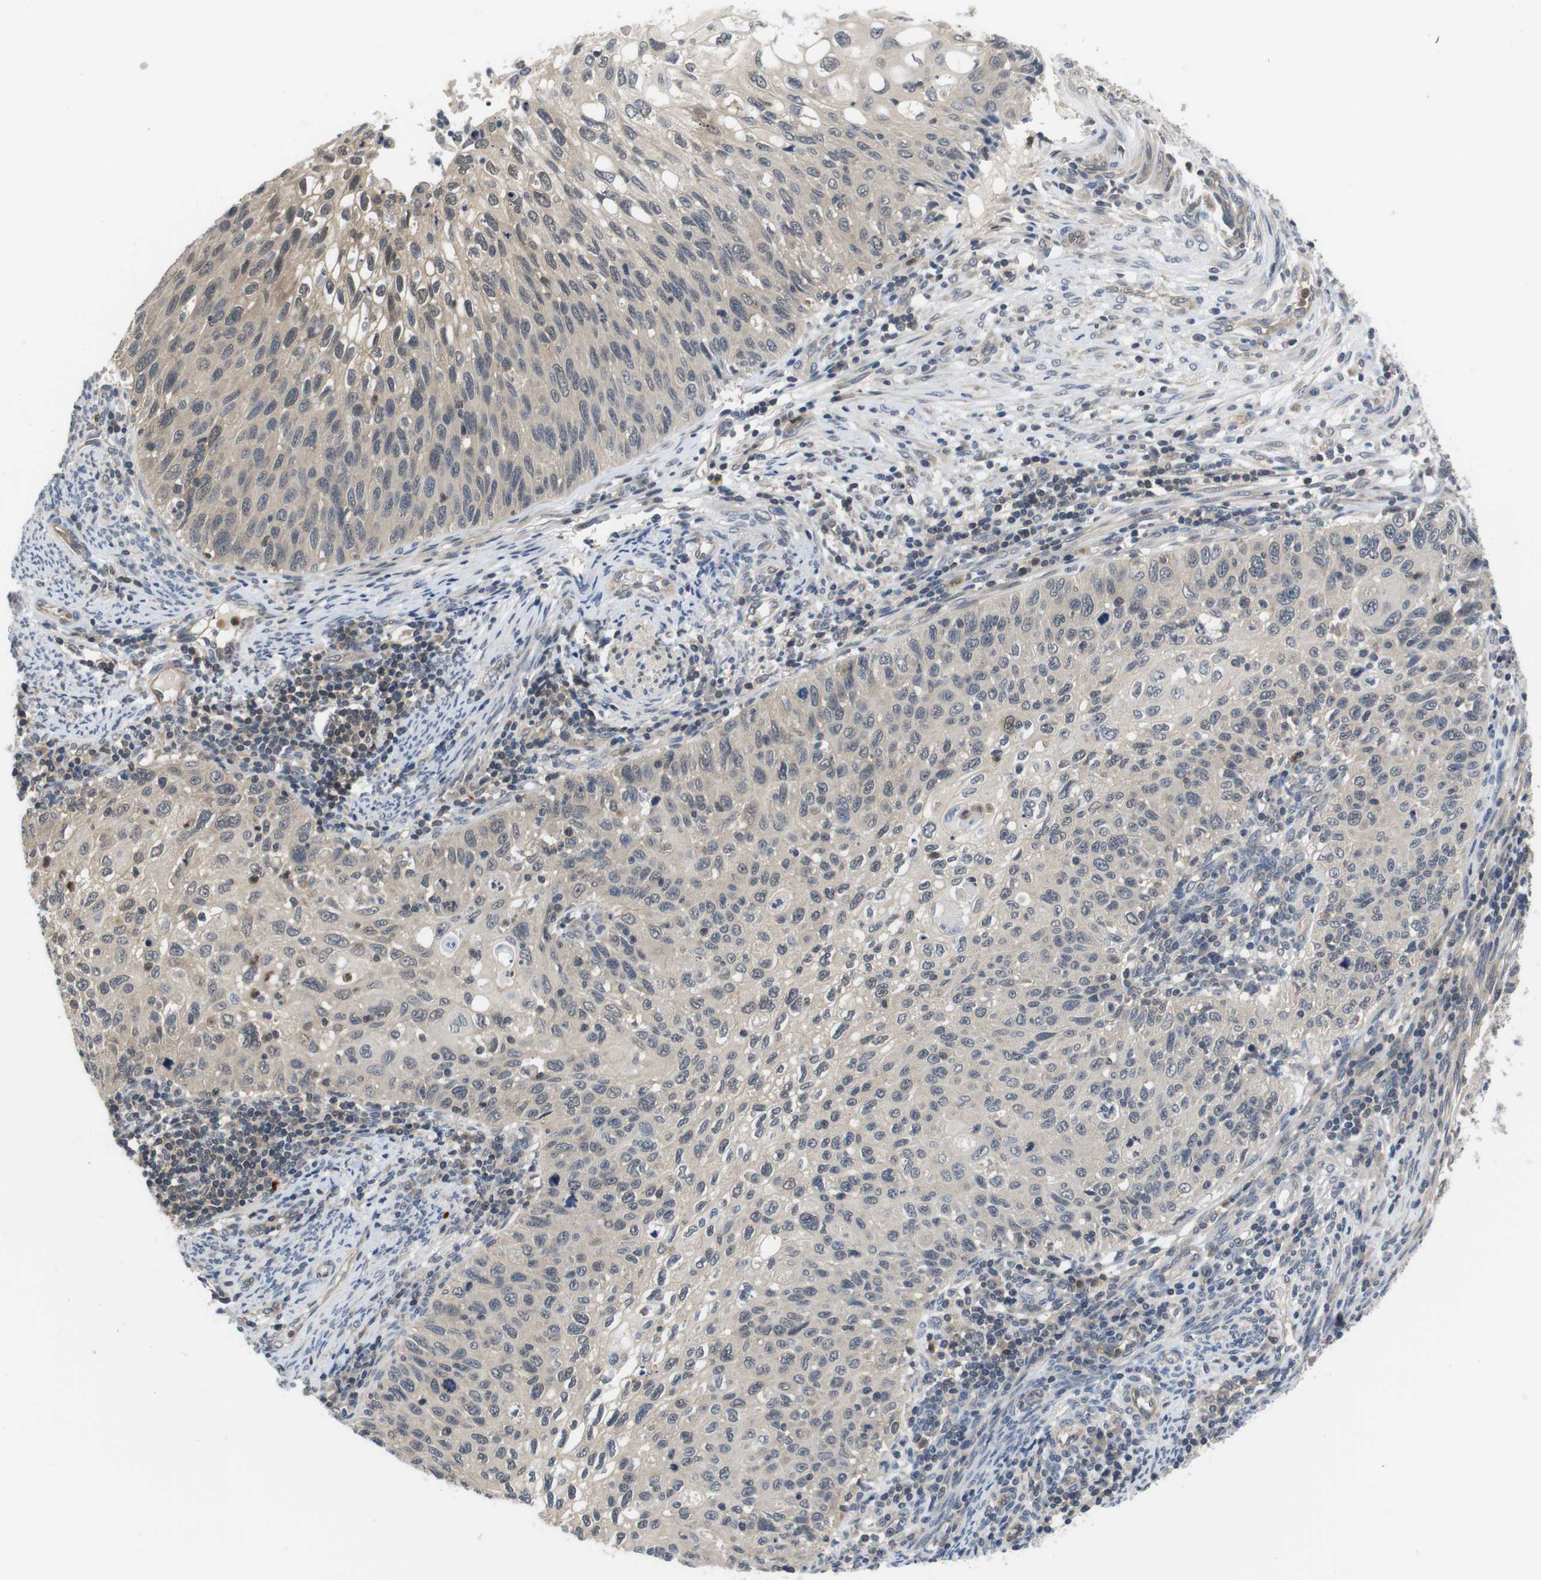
{"staining": {"intensity": "weak", "quantity": ">75%", "location": "cytoplasmic/membranous"}, "tissue": "cervical cancer", "cell_type": "Tumor cells", "image_type": "cancer", "snomed": [{"axis": "morphology", "description": "Squamous cell carcinoma, NOS"}, {"axis": "topography", "description": "Cervix"}], "caption": "The micrograph shows immunohistochemical staining of cervical cancer. There is weak cytoplasmic/membranous staining is appreciated in about >75% of tumor cells.", "gene": "FADD", "patient": {"sex": "female", "age": 70}}